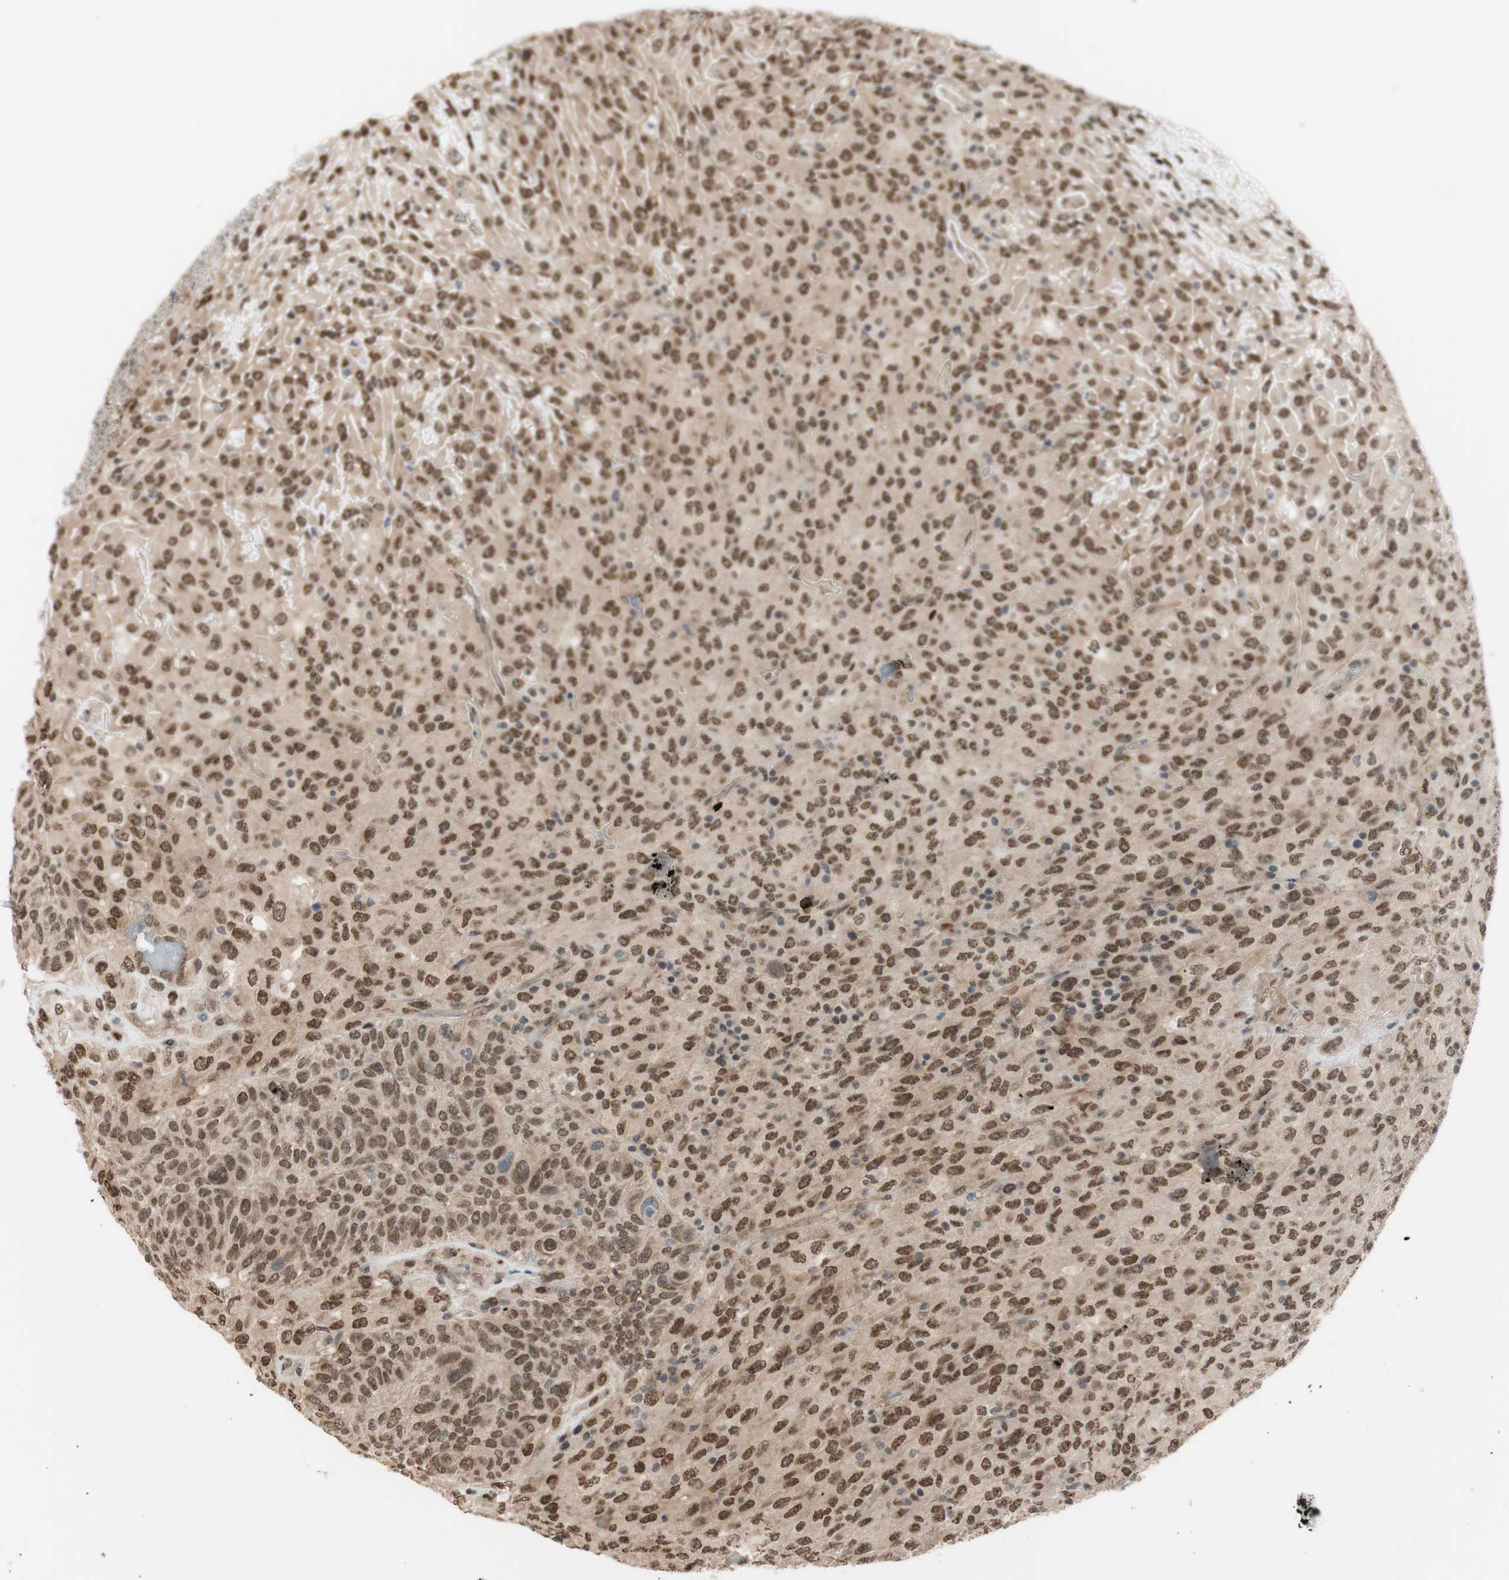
{"staining": {"intensity": "moderate", "quantity": ">75%", "location": "cytoplasmic/membranous,nuclear"}, "tissue": "urothelial cancer", "cell_type": "Tumor cells", "image_type": "cancer", "snomed": [{"axis": "morphology", "description": "Urothelial carcinoma, High grade"}, {"axis": "topography", "description": "Urinary bladder"}], "caption": "IHC (DAB (3,3'-diaminobenzidine)) staining of human high-grade urothelial carcinoma demonstrates moderate cytoplasmic/membranous and nuclear protein positivity in about >75% of tumor cells.", "gene": "SUFU", "patient": {"sex": "male", "age": 66}}